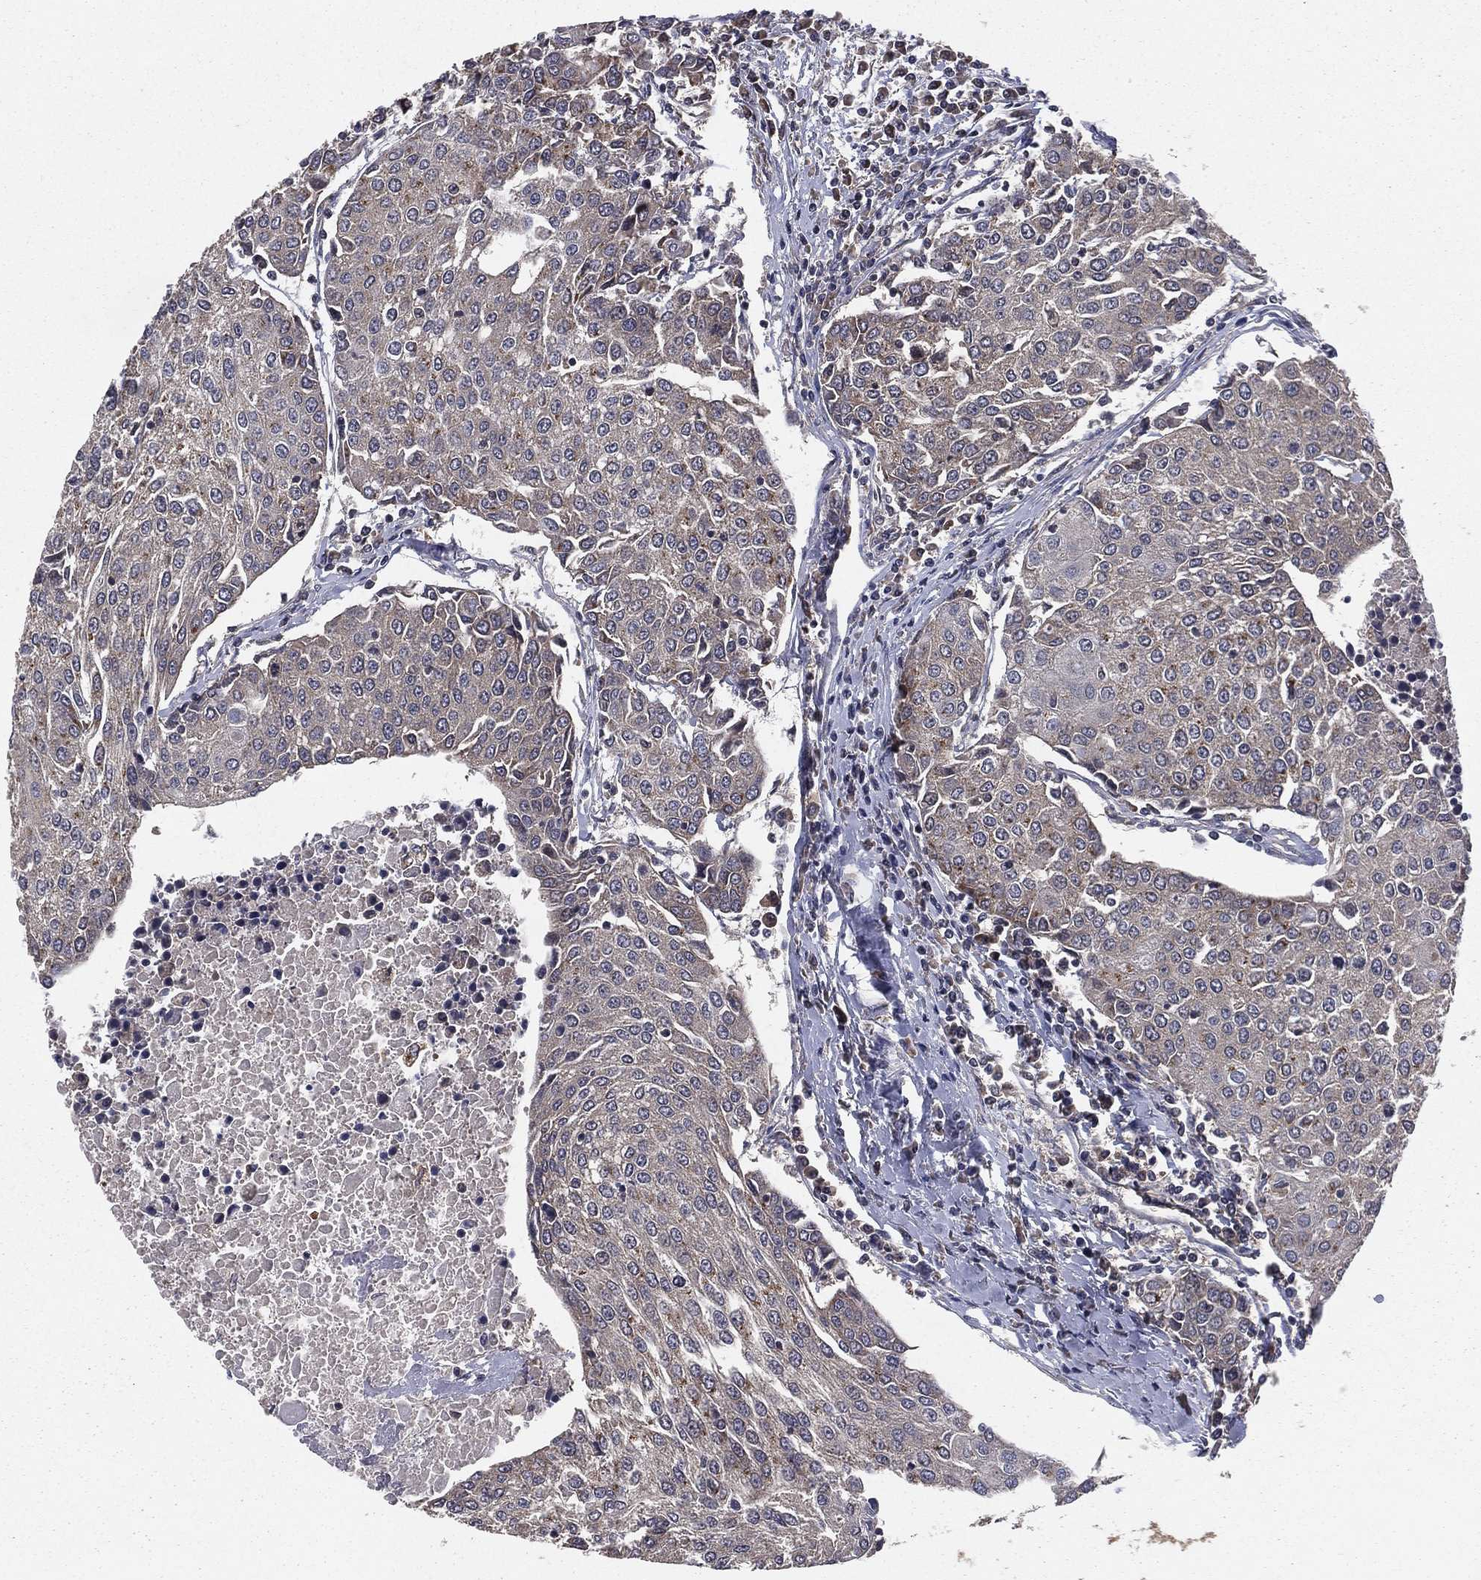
{"staining": {"intensity": "negative", "quantity": "none", "location": "none"}, "tissue": "urothelial cancer", "cell_type": "Tumor cells", "image_type": "cancer", "snomed": [{"axis": "morphology", "description": "Urothelial carcinoma, High grade"}, {"axis": "topography", "description": "Urinary bladder"}], "caption": "Tumor cells are negative for brown protein staining in high-grade urothelial carcinoma.", "gene": "CERT1", "patient": {"sex": "female", "age": 85}}